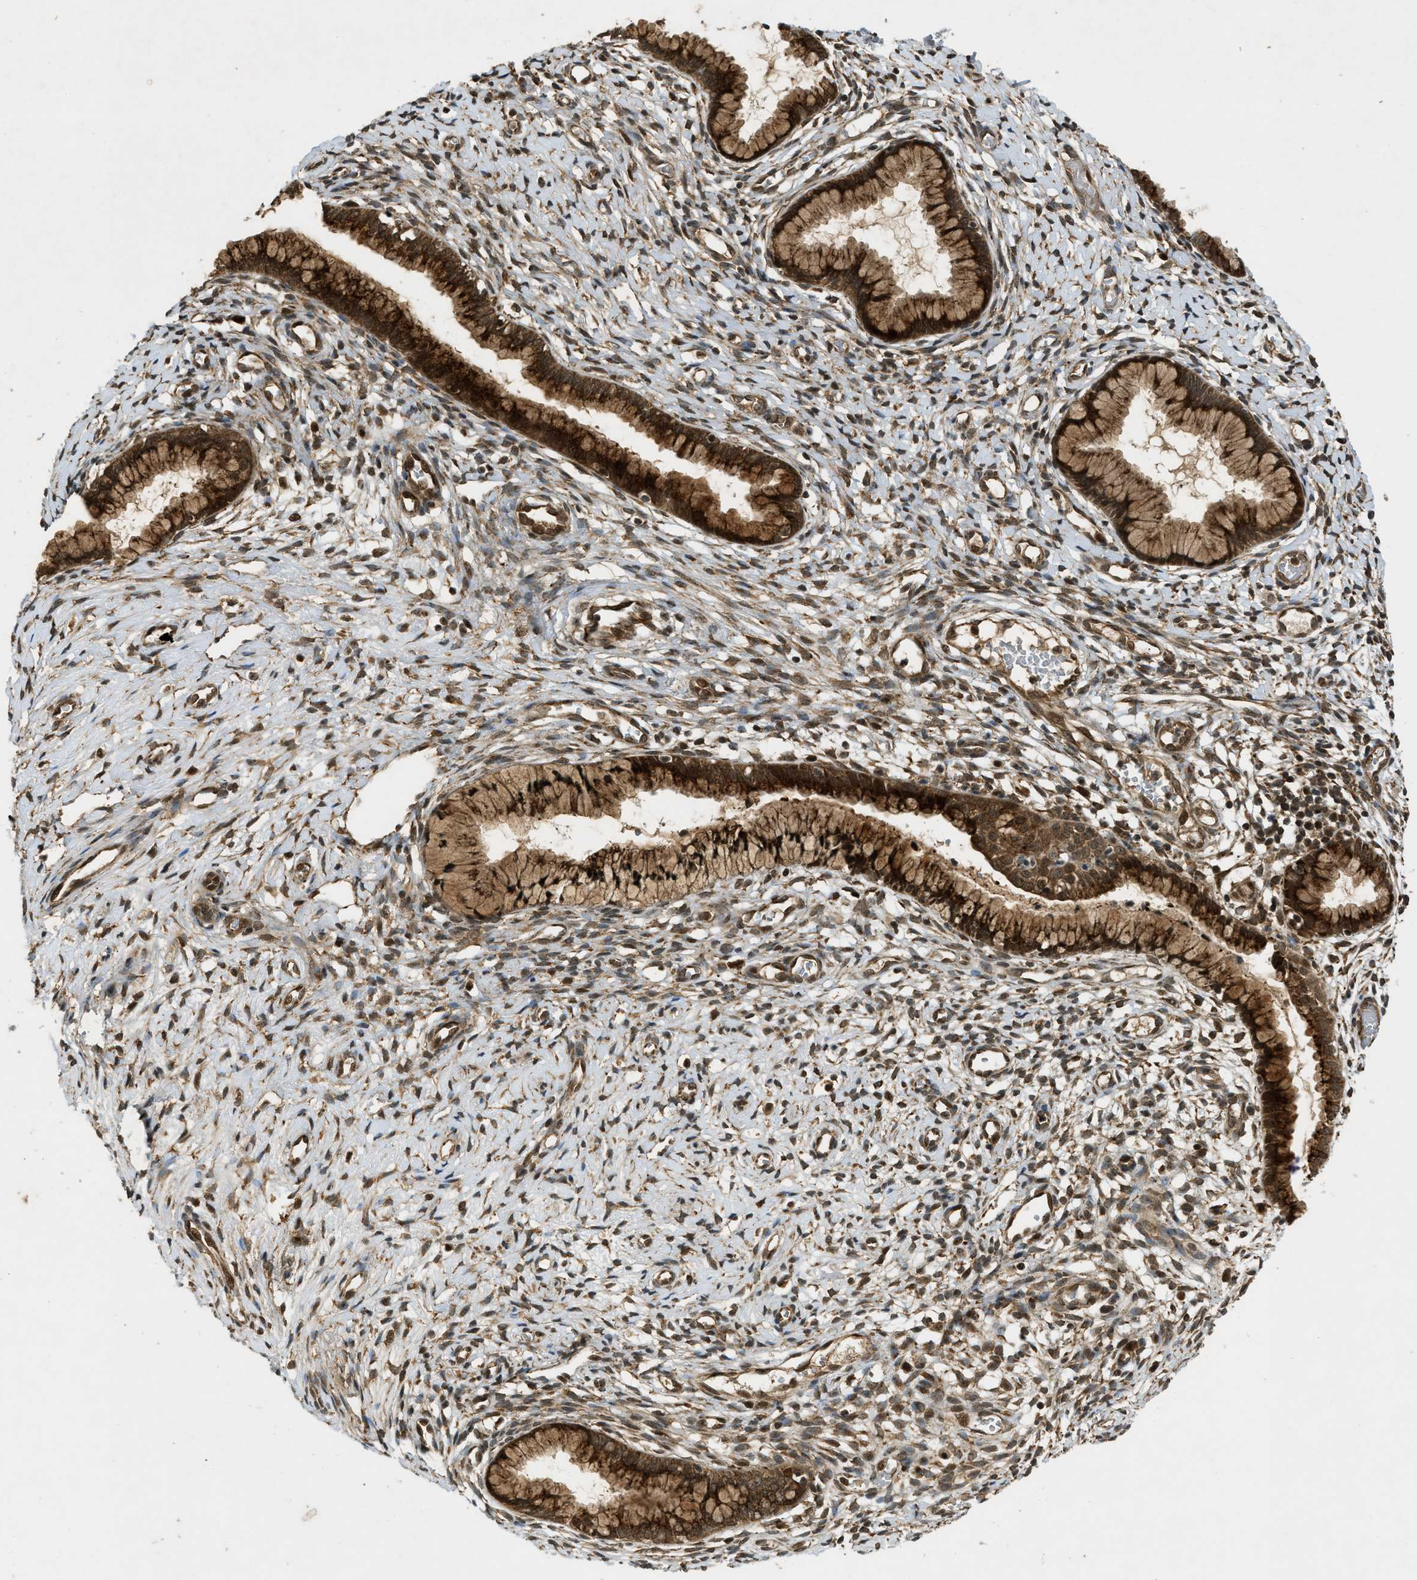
{"staining": {"intensity": "strong", "quantity": ">75%", "location": "cytoplasmic/membranous,nuclear"}, "tissue": "cervix", "cell_type": "Glandular cells", "image_type": "normal", "snomed": [{"axis": "morphology", "description": "Normal tissue, NOS"}, {"axis": "topography", "description": "Cervix"}], "caption": "Strong cytoplasmic/membranous,nuclear staining for a protein is seen in about >75% of glandular cells of unremarkable cervix using IHC.", "gene": "EIF2AK3", "patient": {"sex": "female", "age": 65}}